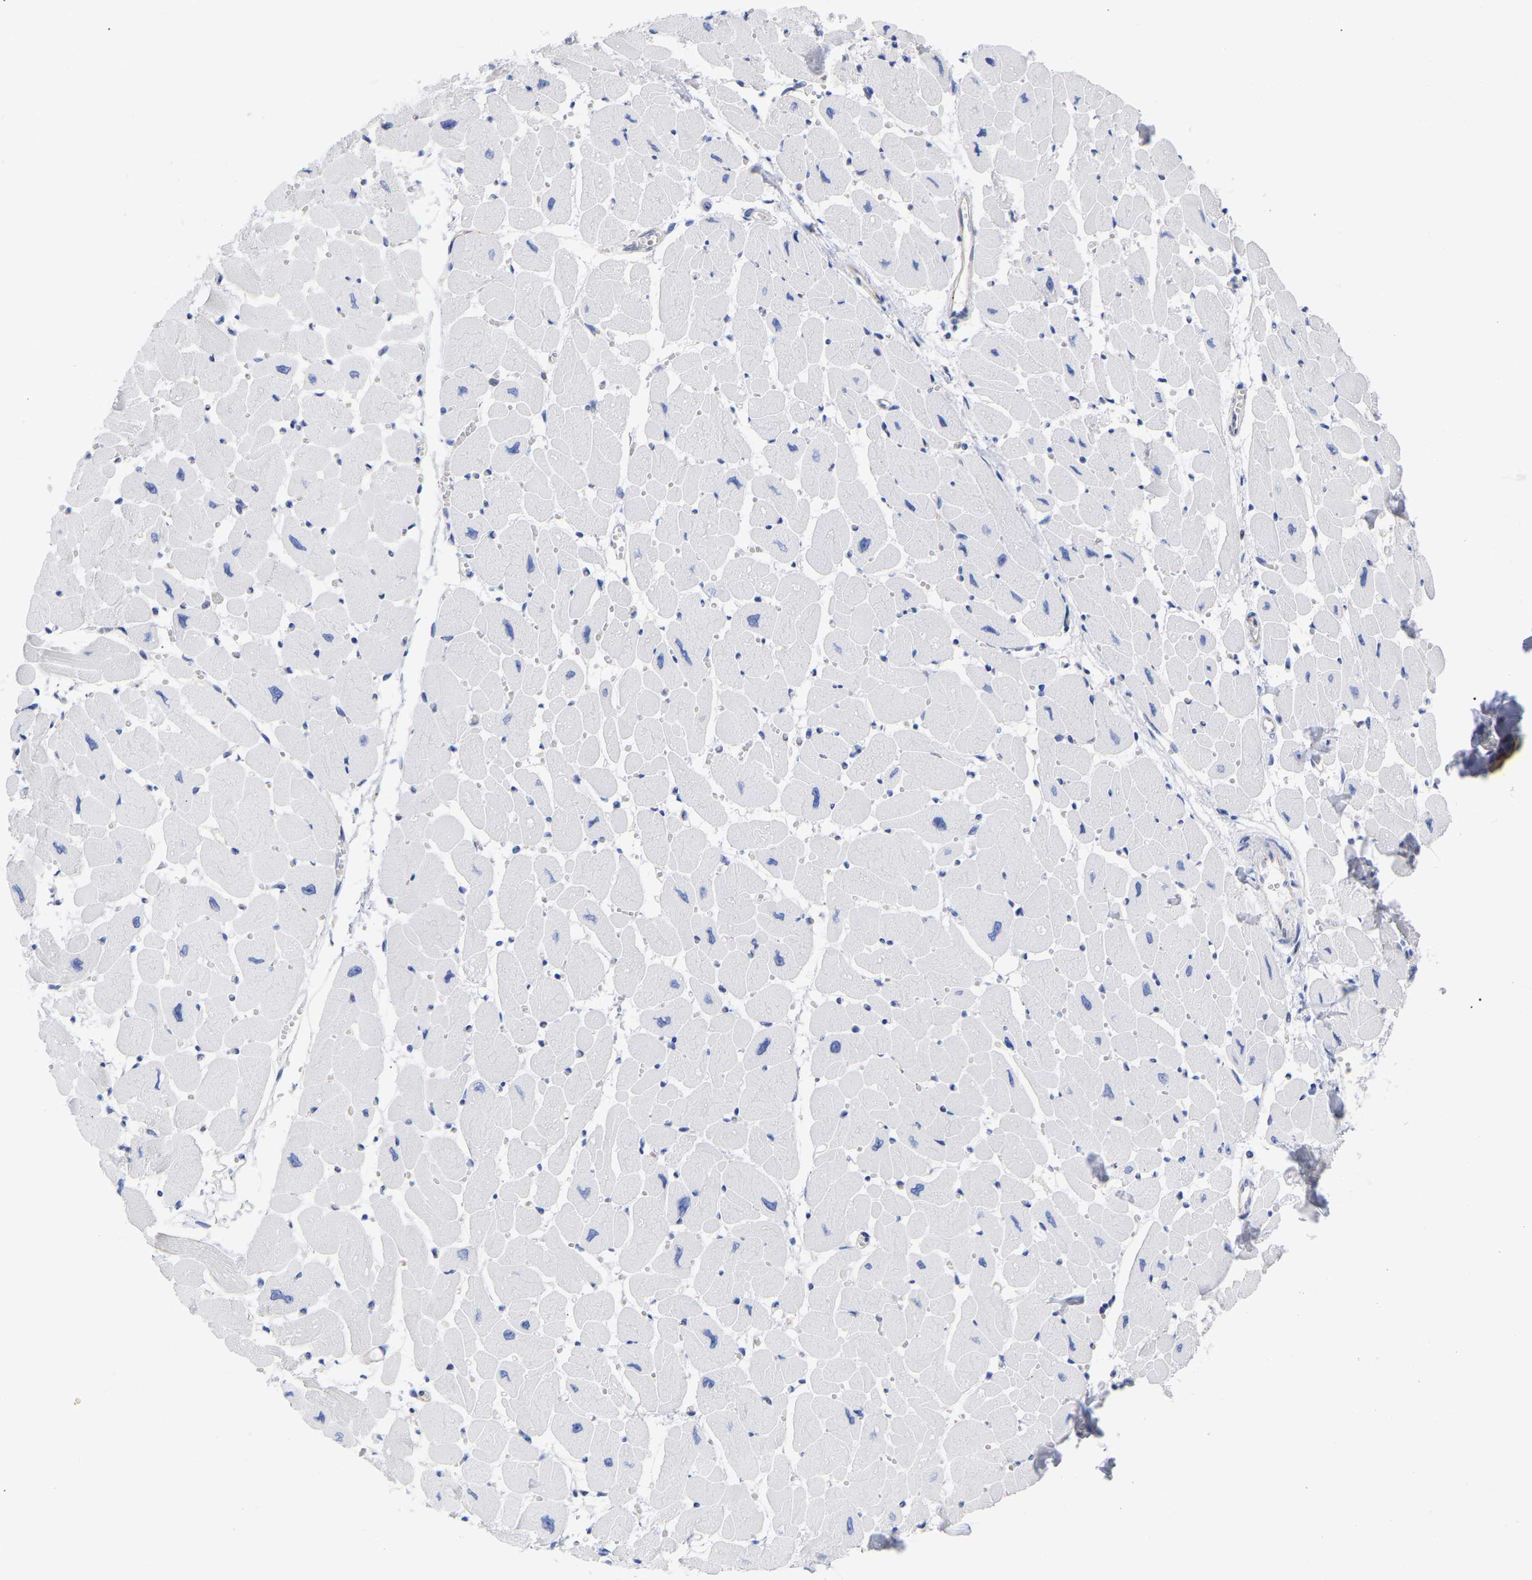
{"staining": {"intensity": "negative", "quantity": "none", "location": "none"}, "tissue": "heart muscle", "cell_type": "Cardiomyocytes", "image_type": "normal", "snomed": [{"axis": "morphology", "description": "Normal tissue, NOS"}, {"axis": "topography", "description": "Heart"}], "caption": "This micrograph is of unremarkable heart muscle stained with immunohistochemistry to label a protein in brown with the nuclei are counter-stained blue. There is no staining in cardiomyocytes. (DAB IHC, high magnification).", "gene": "GIMAP4", "patient": {"sex": "female", "age": 54}}